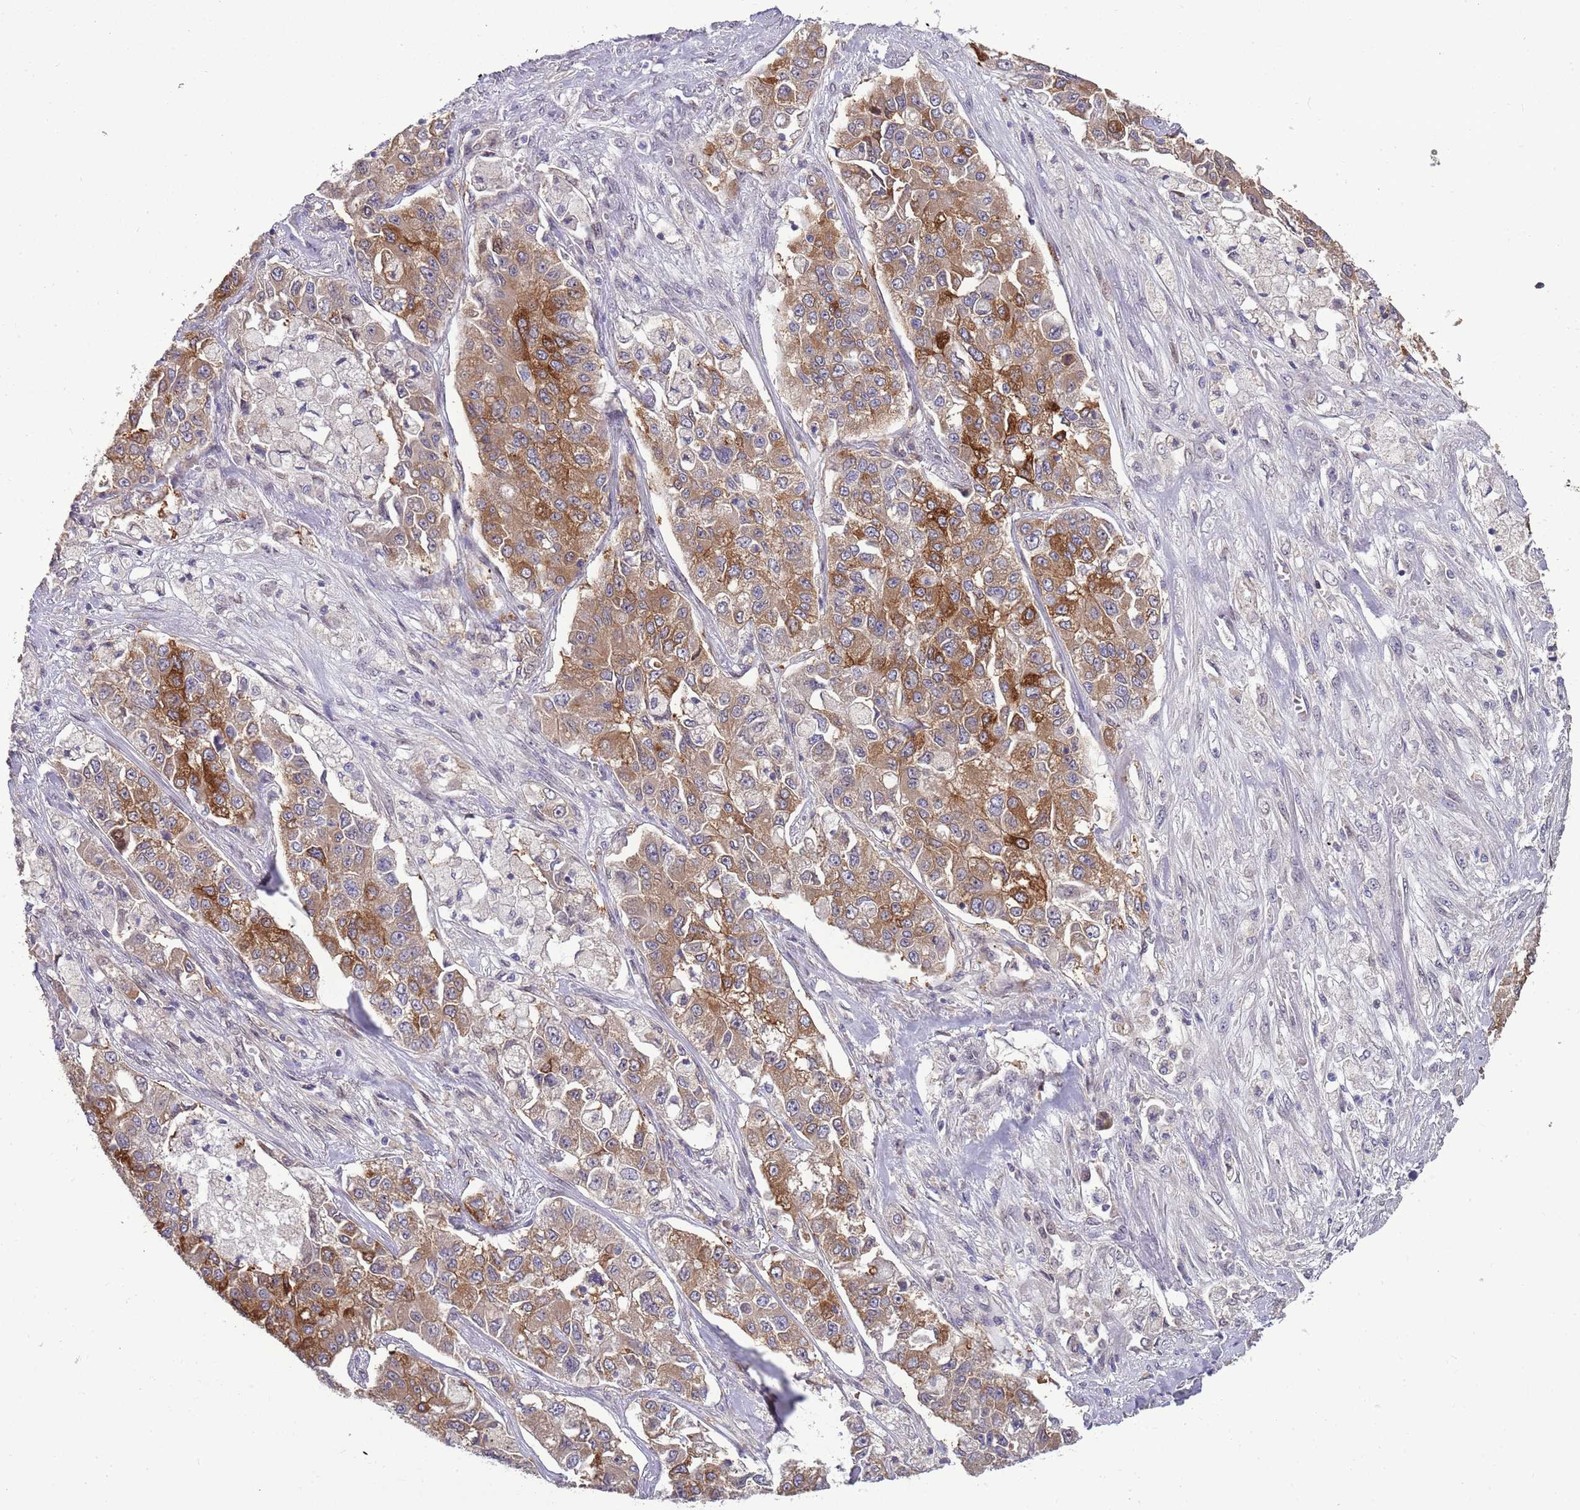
{"staining": {"intensity": "strong", "quantity": "25%-75%", "location": "cytoplasmic/membranous"}, "tissue": "lung cancer", "cell_type": "Tumor cells", "image_type": "cancer", "snomed": [{"axis": "morphology", "description": "Adenocarcinoma, NOS"}, {"axis": "topography", "description": "Lung"}], "caption": "Protein expression analysis of lung cancer (adenocarcinoma) displays strong cytoplasmic/membranous positivity in about 25%-75% of tumor cells.", "gene": "ZNF665", "patient": {"sex": "male", "age": 49}}